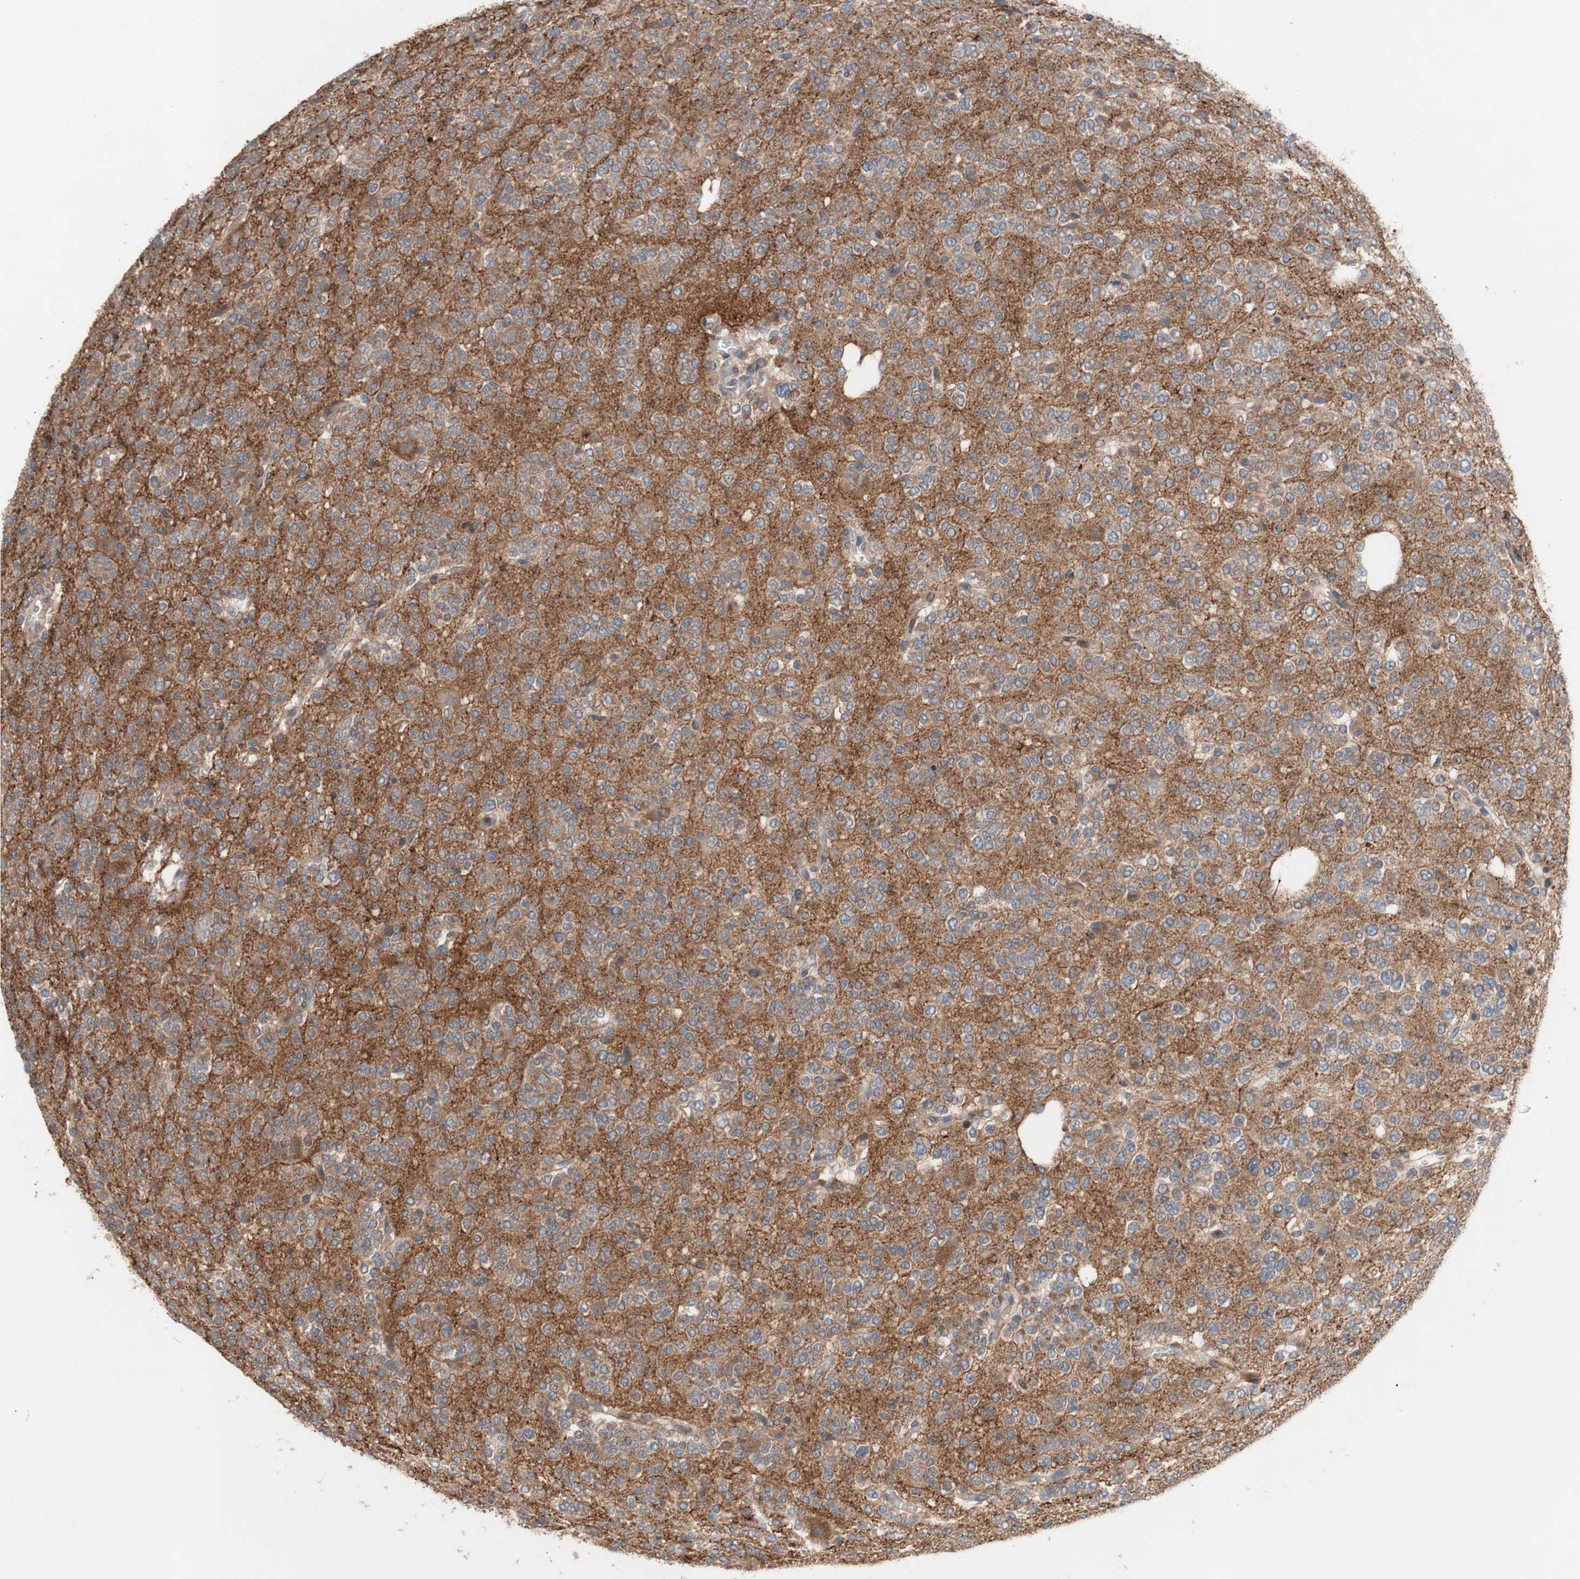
{"staining": {"intensity": "weak", "quantity": ">75%", "location": "cytoplasmic/membranous"}, "tissue": "glioma", "cell_type": "Tumor cells", "image_type": "cancer", "snomed": [{"axis": "morphology", "description": "Glioma, malignant, Low grade"}, {"axis": "topography", "description": "Brain"}], "caption": "The photomicrograph reveals staining of glioma, revealing weak cytoplasmic/membranous protein staining (brown color) within tumor cells.", "gene": "OAZ1", "patient": {"sex": "male", "age": 38}}